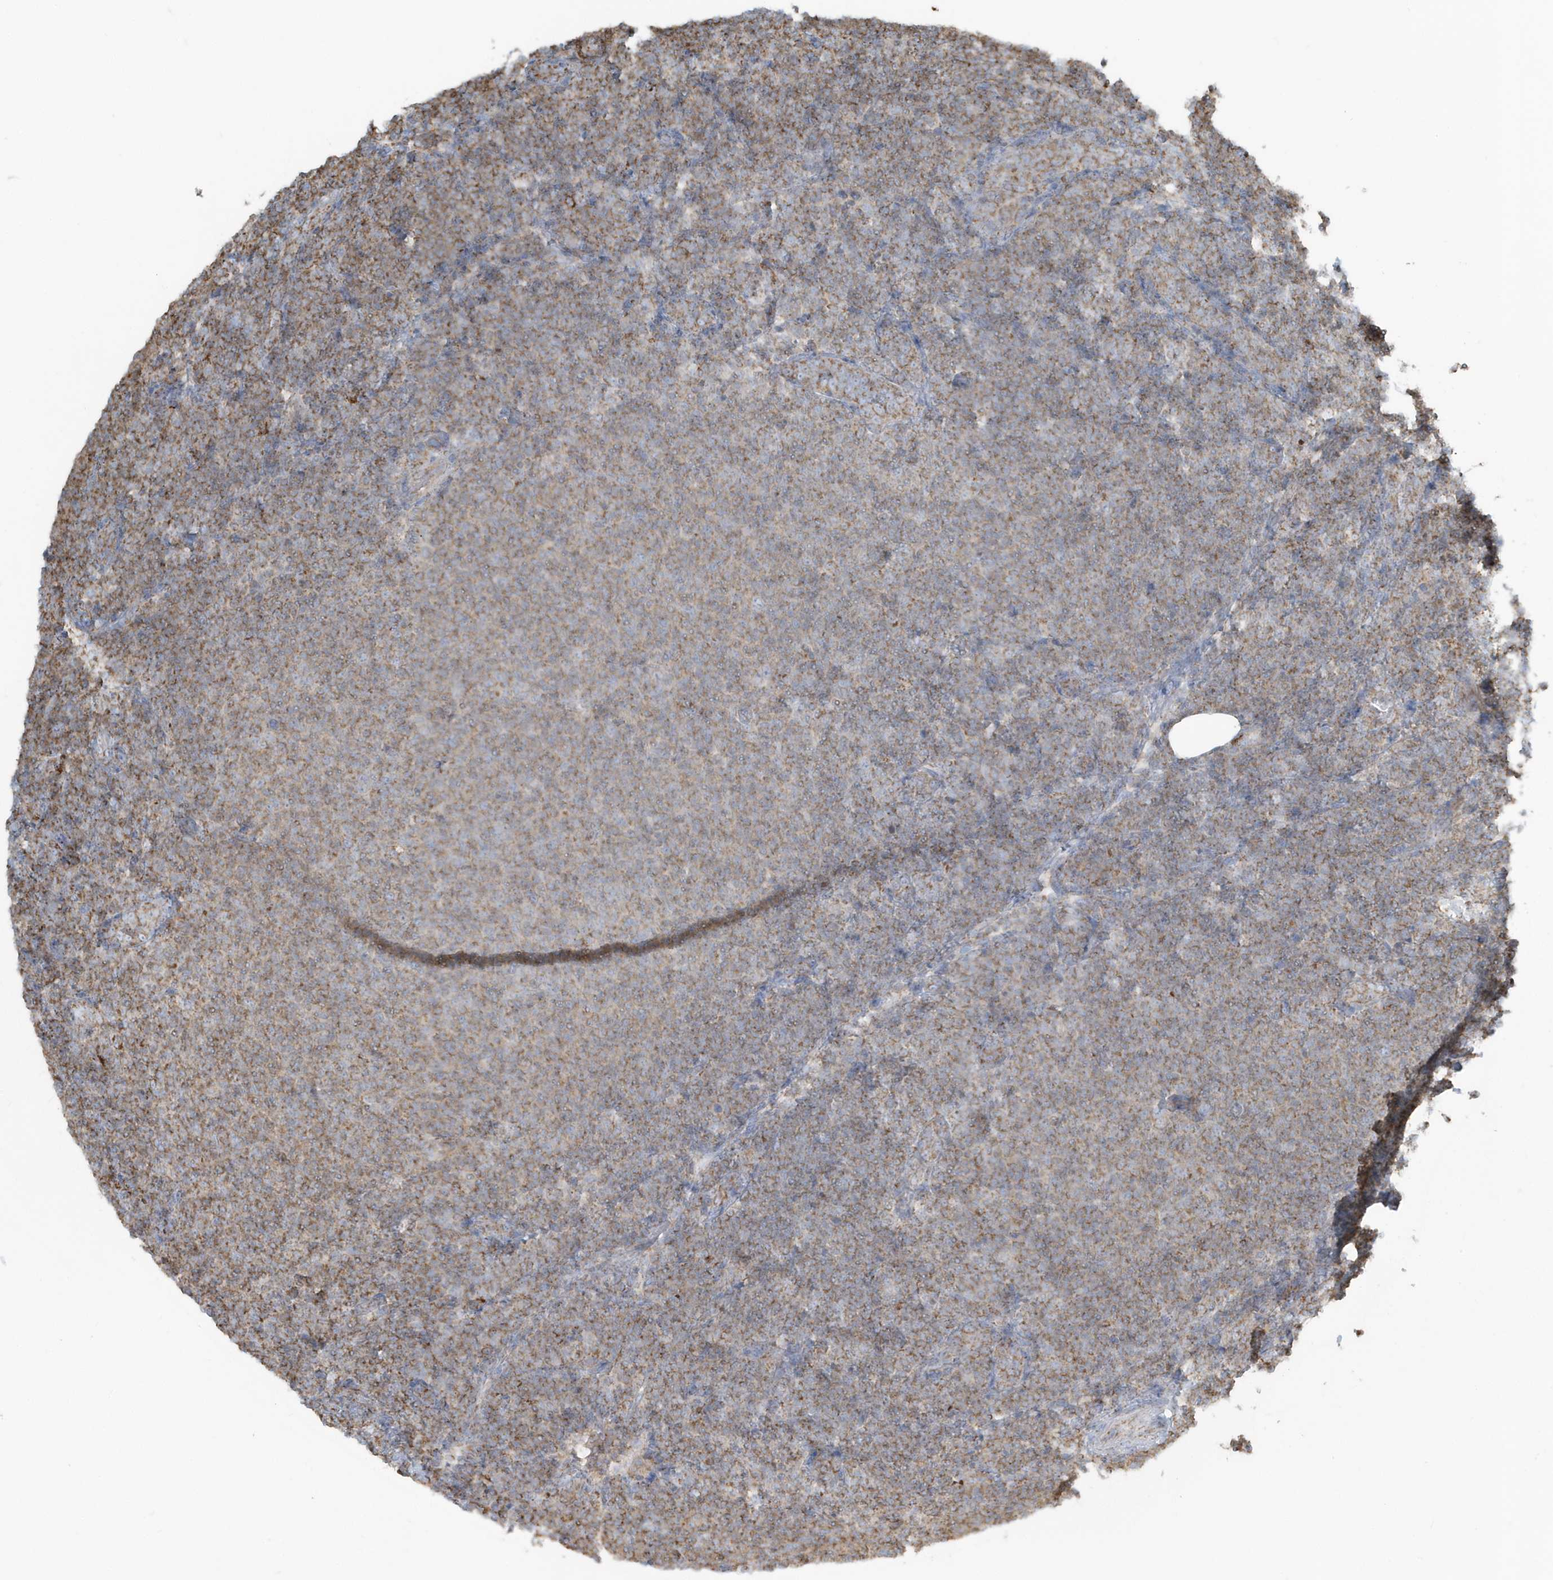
{"staining": {"intensity": "moderate", "quantity": ">75%", "location": "cytoplasmic/membranous"}, "tissue": "lymphoma", "cell_type": "Tumor cells", "image_type": "cancer", "snomed": [{"axis": "morphology", "description": "Malignant lymphoma, non-Hodgkin's type, Low grade"}, {"axis": "topography", "description": "Lymph node"}], "caption": "Protein expression analysis of malignant lymphoma, non-Hodgkin's type (low-grade) reveals moderate cytoplasmic/membranous staining in approximately >75% of tumor cells.", "gene": "RAB11FIP3", "patient": {"sex": "male", "age": 66}}